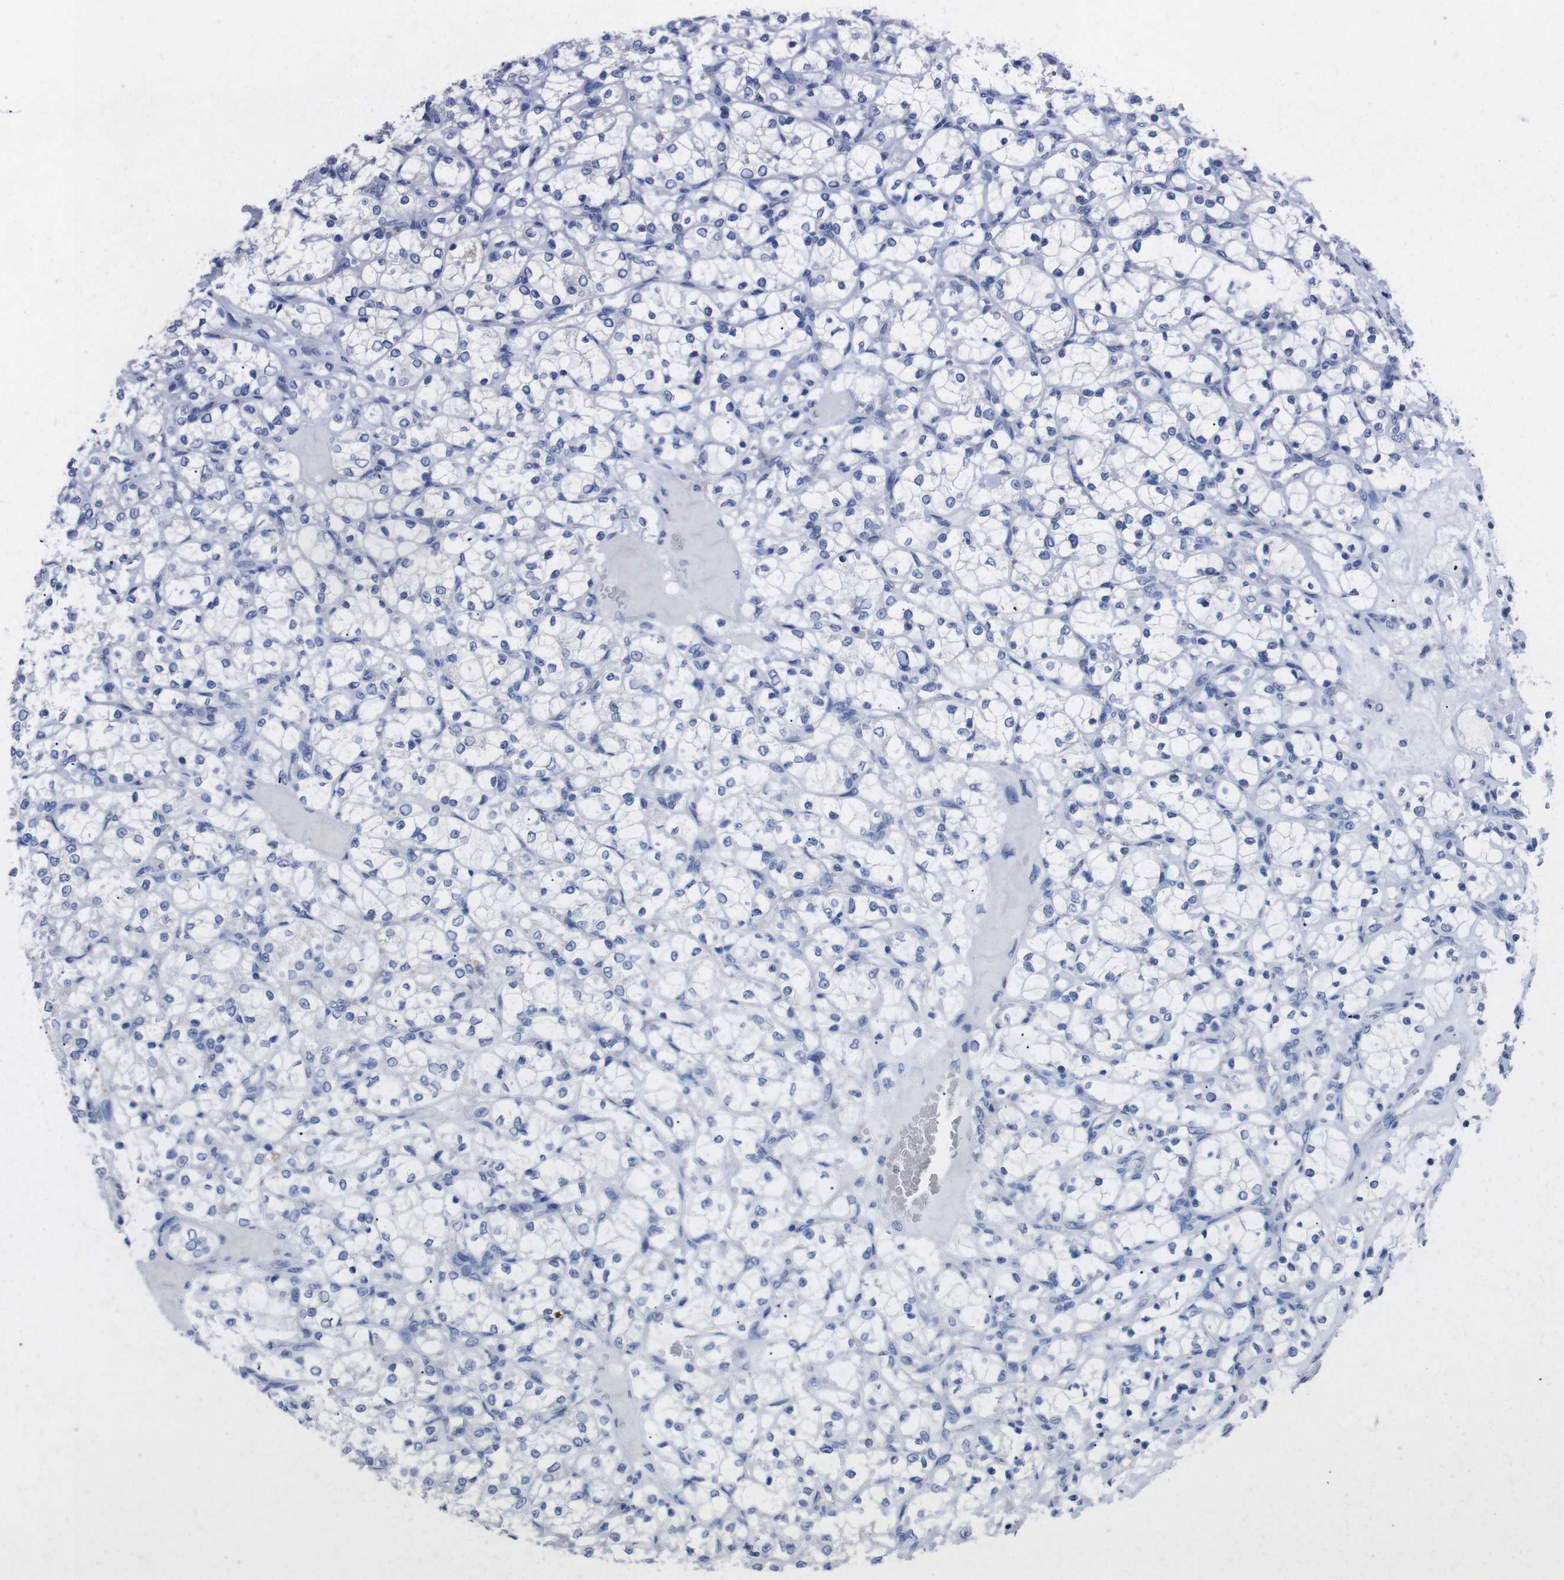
{"staining": {"intensity": "negative", "quantity": "none", "location": "none"}, "tissue": "renal cancer", "cell_type": "Tumor cells", "image_type": "cancer", "snomed": [{"axis": "morphology", "description": "Adenocarcinoma, NOS"}, {"axis": "topography", "description": "Kidney"}], "caption": "IHC photomicrograph of neoplastic tissue: human renal cancer (adenocarcinoma) stained with DAB exhibits no significant protein positivity in tumor cells.", "gene": "GJB2", "patient": {"sex": "female", "age": 69}}